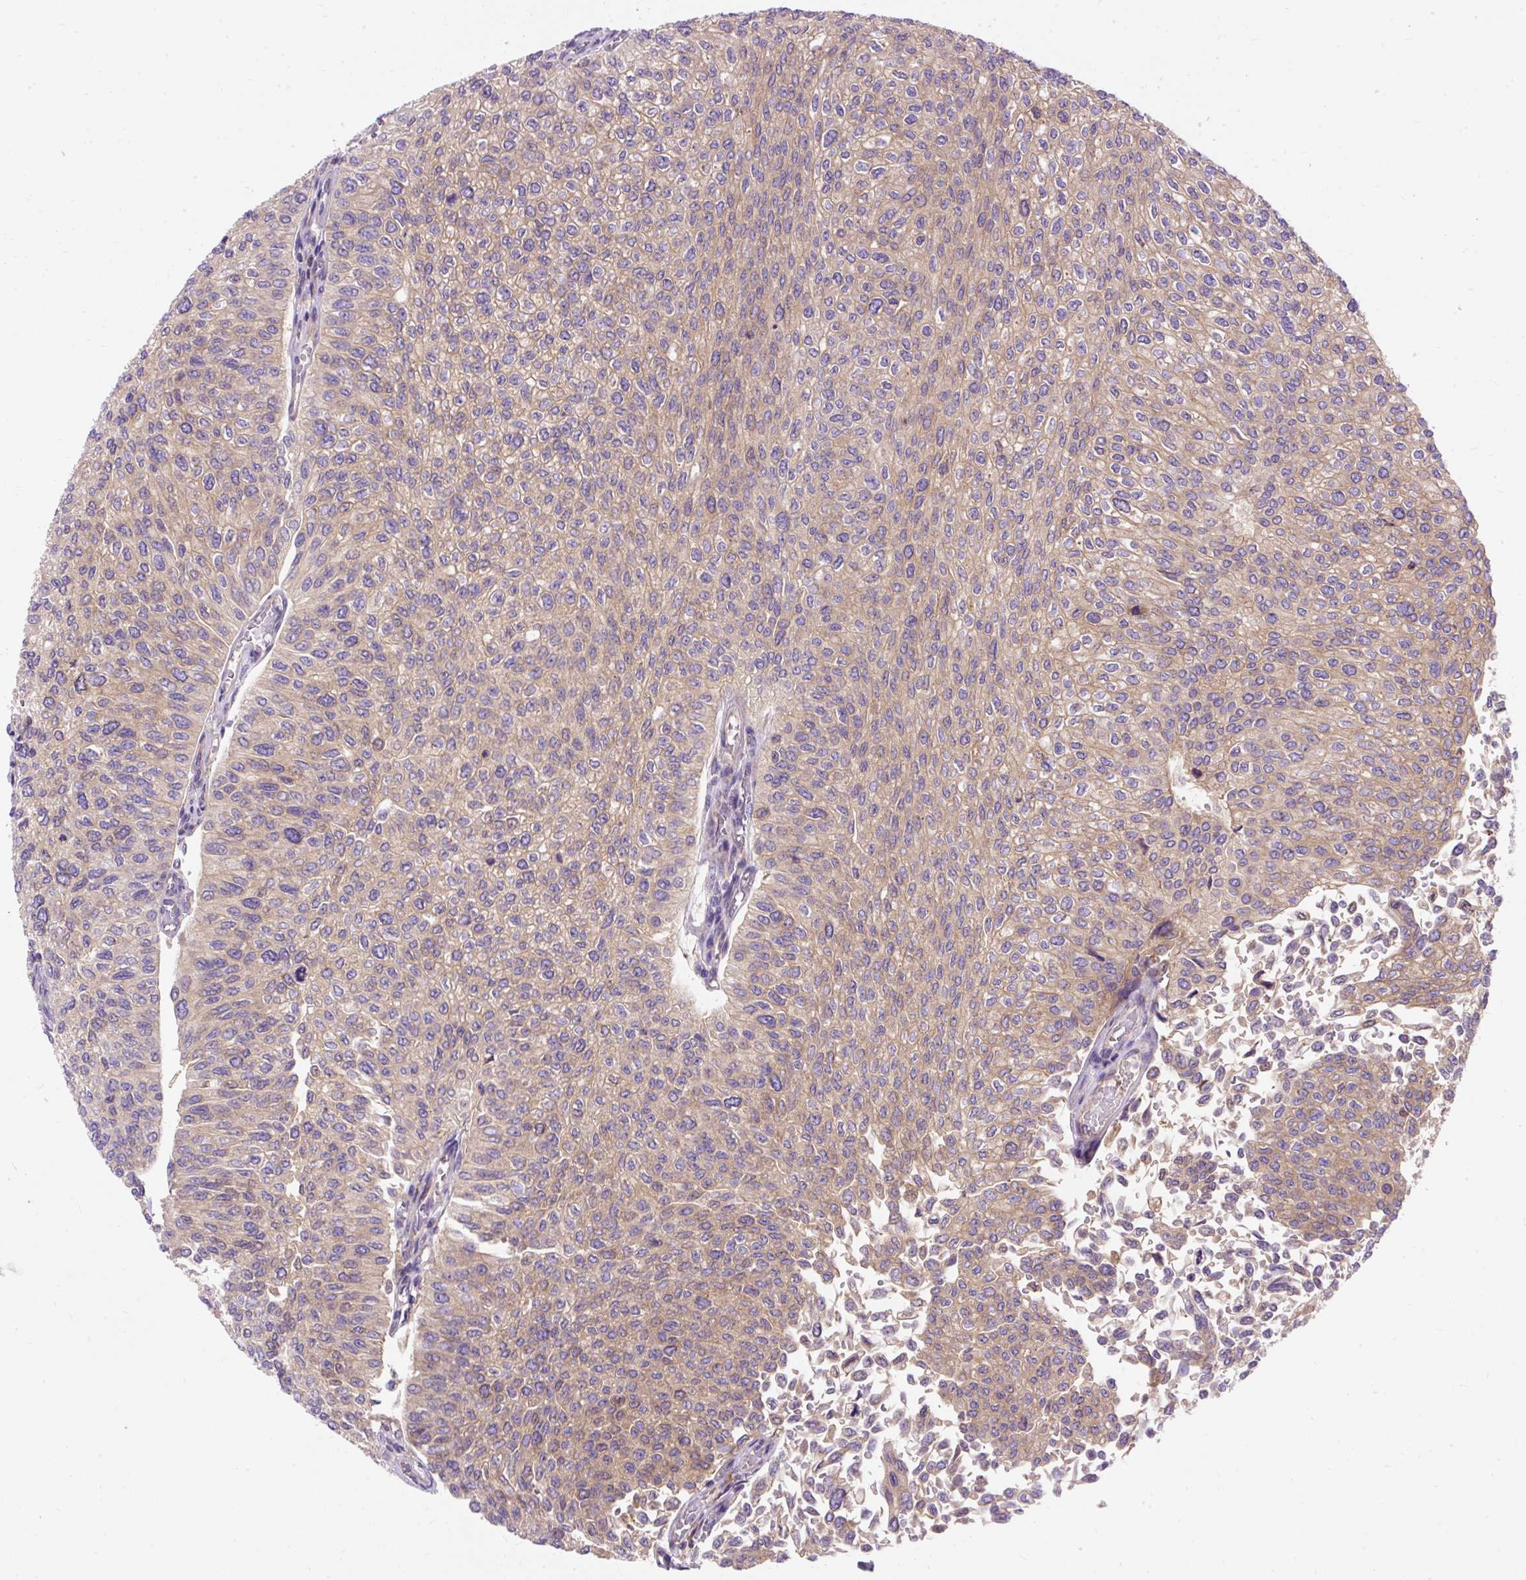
{"staining": {"intensity": "weak", "quantity": ">75%", "location": "cytoplasmic/membranous"}, "tissue": "urothelial cancer", "cell_type": "Tumor cells", "image_type": "cancer", "snomed": [{"axis": "morphology", "description": "Urothelial carcinoma, NOS"}, {"axis": "topography", "description": "Urinary bladder"}], "caption": "Immunohistochemical staining of urothelial cancer exhibits low levels of weak cytoplasmic/membranous staining in about >75% of tumor cells. The protein of interest is stained brown, and the nuclei are stained in blue (DAB (3,3'-diaminobenzidine) IHC with brightfield microscopy, high magnification).", "gene": "OR4K15", "patient": {"sex": "male", "age": 59}}